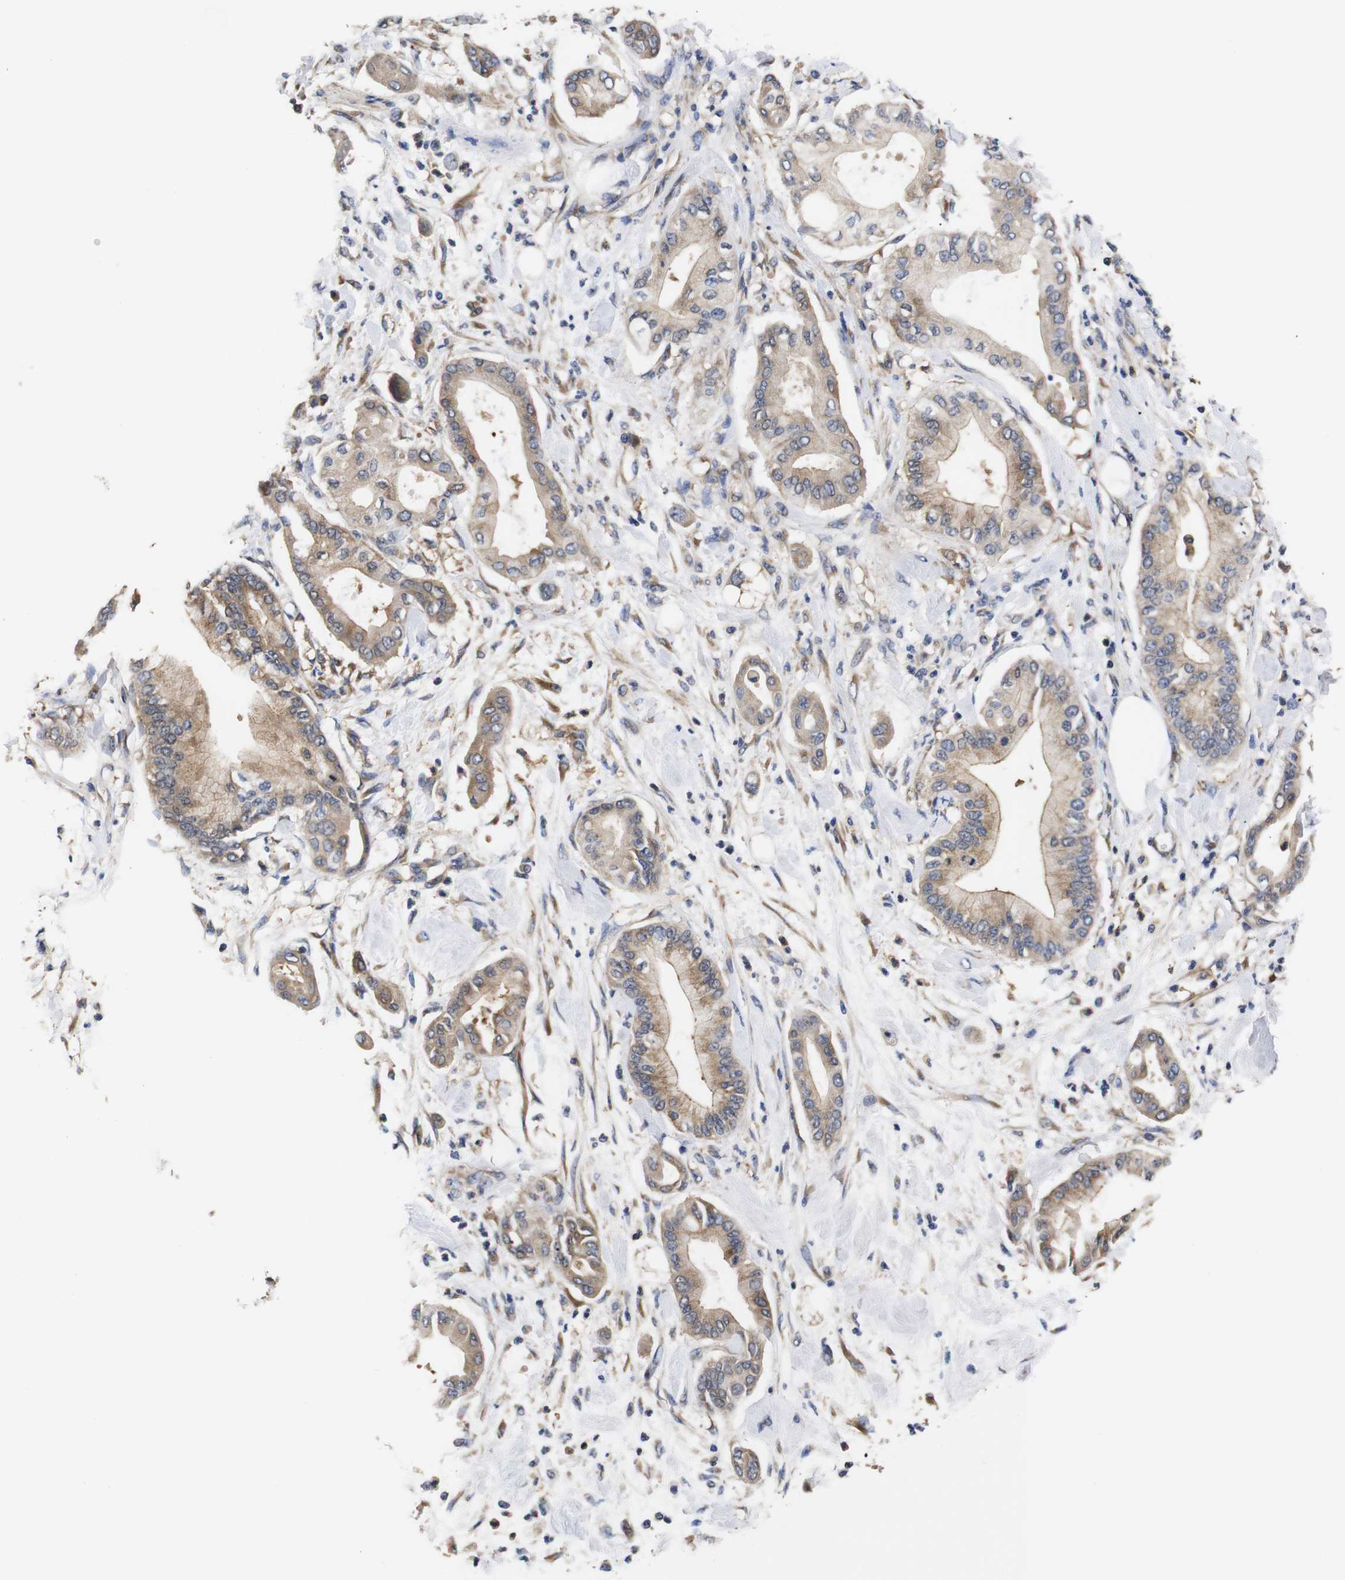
{"staining": {"intensity": "moderate", "quantity": ">75%", "location": "cytoplasmic/membranous"}, "tissue": "pancreatic cancer", "cell_type": "Tumor cells", "image_type": "cancer", "snomed": [{"axis": "morphology", "description": "Adenocarcinoma, NOS"}, {"axis": "morphology", "description": "Adenocarcinoma, metastatic, NOS"}, {"axis": "topography", "description": "Lymph node"}, {"axis": "topography", "description": "Pancreas"}, {"axis": "topography", "description": "Duodenum"}], "caption": "This is an image of IHC staining of pancreatic cancer, which shows moderate positivity in the cytoplasmic/membranous of tumor cells.", "gene": "LRRCC1", "patient": {"sex": "female", "age": 64}}